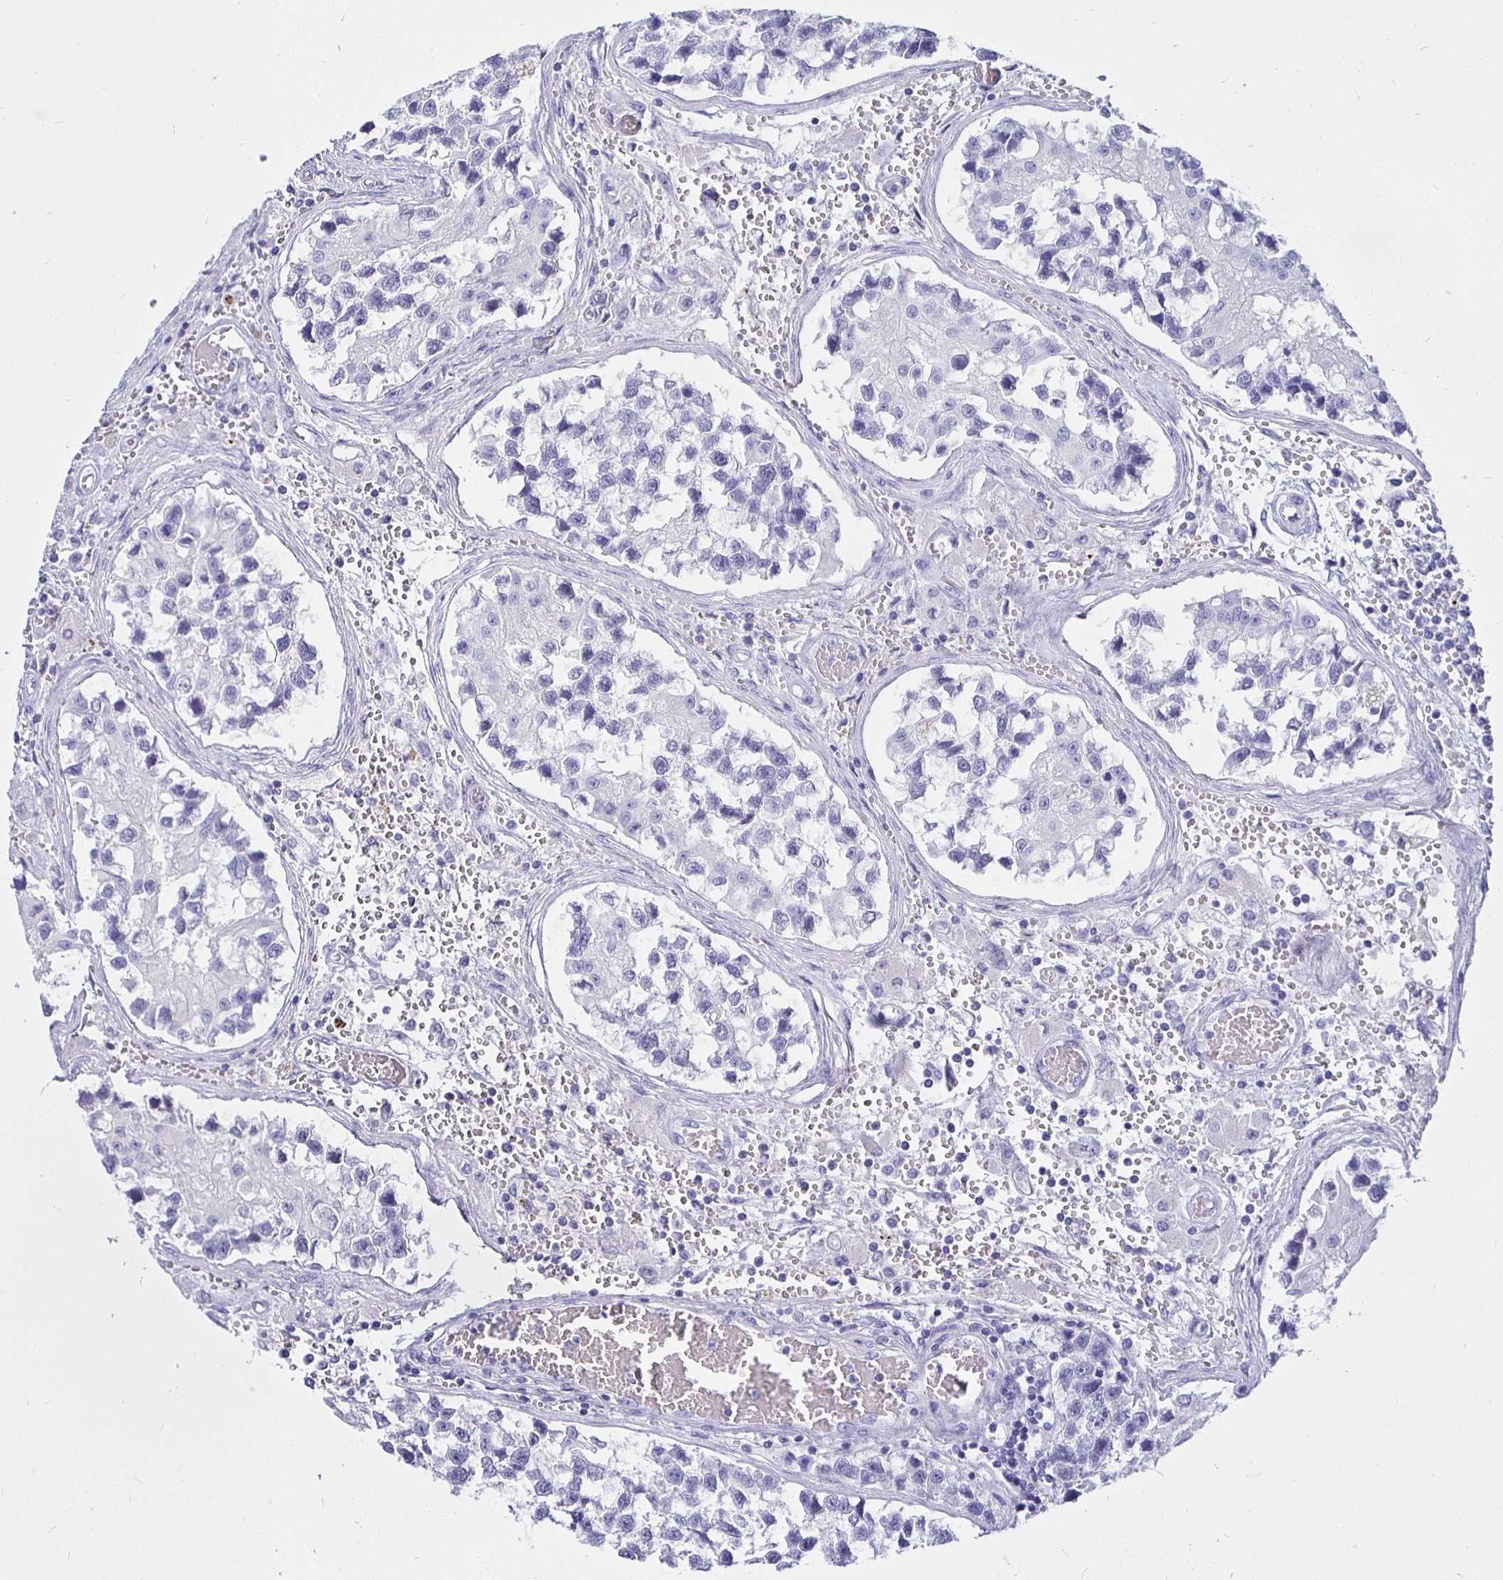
{"staining": {"intensity": "negative", "quantity": "none", "location": "none"}, "tissue": "testis cancer", "cell_type": "Tumor cells", "image_type": "cancer", "snomed": [{"axis": "morphology", "description": "Seminoma, NOS"}, {"axis": "topography", "description": "Testis"}], "caption": "Tumor cells are negative for protein expression in human testis cancer (seminoma). (Stains: DAB IHC with hematoxylin counter stain, Microscopy: brightfield microscopy at high magnification).", "gene": "UMOD", "patient": {"sex": "male", "age": 26}}